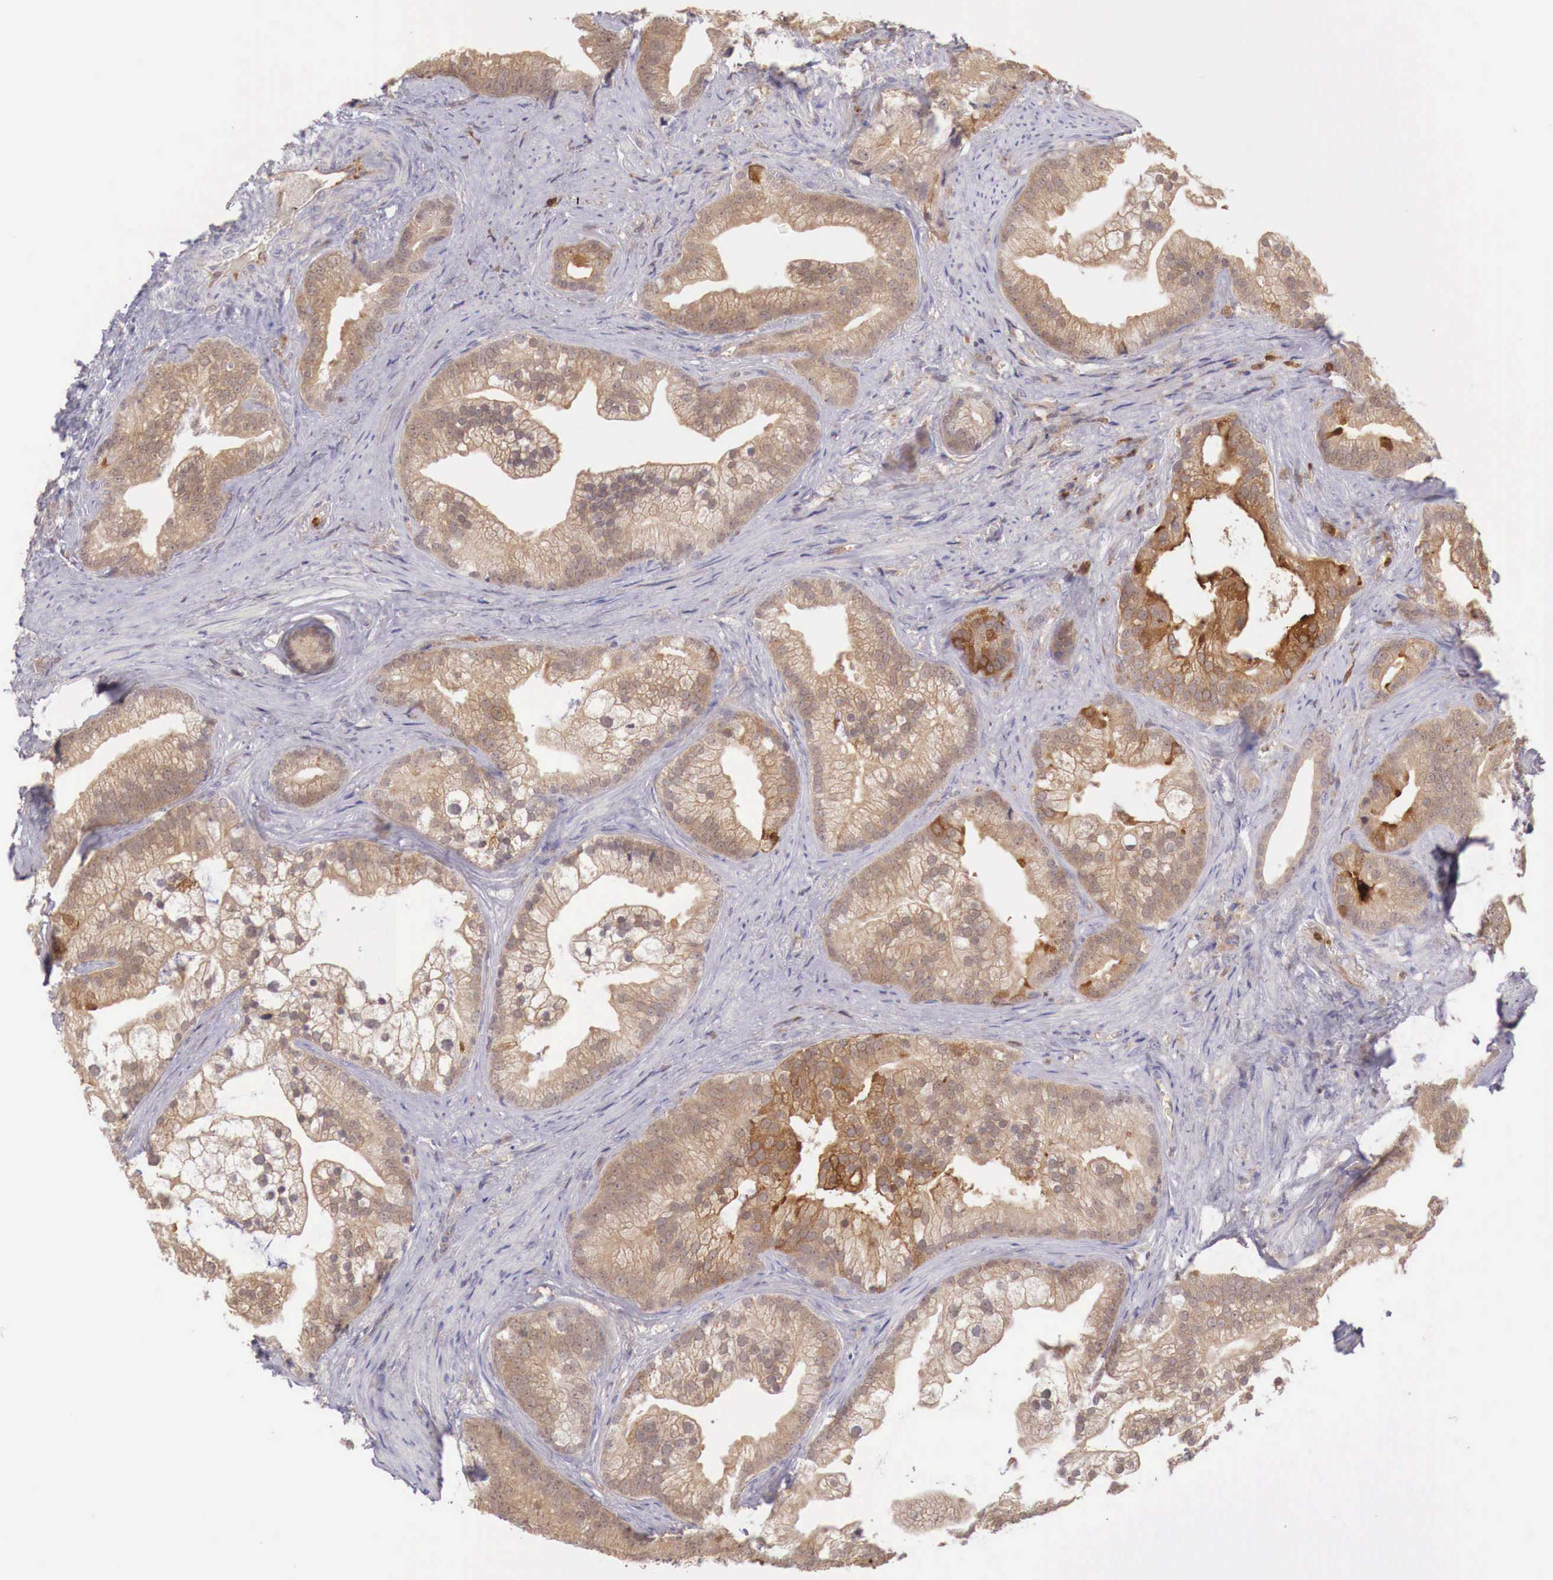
{"staining": {"intensity": "moderate", "quantity": ">75%", "location": "cytoplasmic/membranous"}, "tissue": "prostate cancer", "cell_type": "Tumor cells", "image_type": "cancer", "snomed": [{"axis": "morphology", "description": "Adenocarcinoma, Low grade"}, {"axis": "topography", "description": "Prostate"}], "caption": "Prostate adenocarcinoma (low-grade) stained with DAB (3,3'-diaminobenzidine) immunohistochemistry (IHC) displays medium levels of moderate cytoplasmic/membranous staining in about >75% of tumor cells. Nuclei are stained in blue.", "gene": "GAB2", "patient": {"sex": "male", "age": 71}}